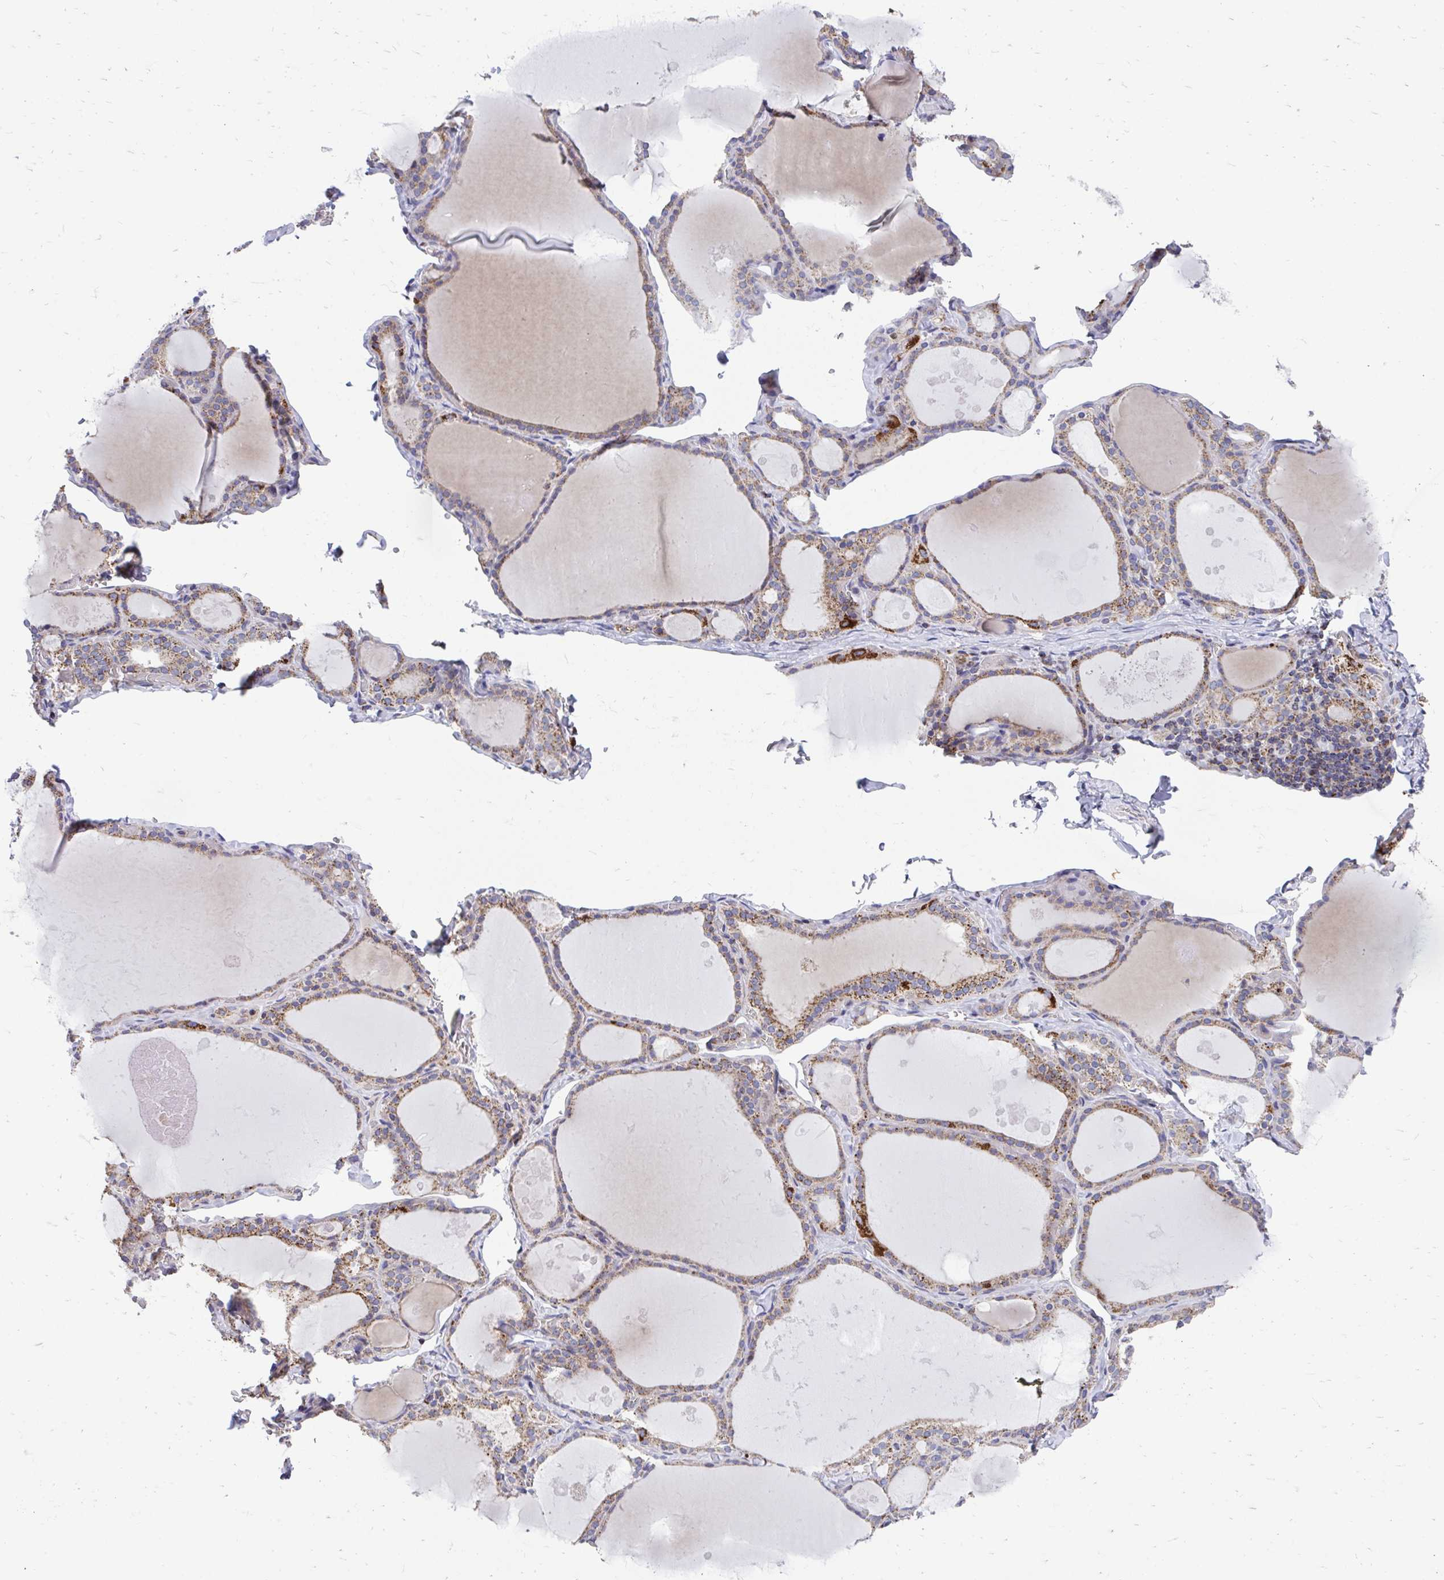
{"staining": {"intensity": "moderate", "quantity": ">75%", "location": "cytoplasmic/membranous"}, "tissue": "thyroid gland", "cell_type": "Glandular cells", "image_type": "normal", "snomed": [{"axis": "morphology", "description": "Normal tissue, NOS"}, {"axis": "topography", "description": "Thyroid gland"}], "caption": "The immunohistochemical stain highlights moderate cytoplasmic/membranous expression in glandular cells of normal thyroid gland.", "gene": "FHIP1B", "patient": {"sex": "male", "age": 56}}